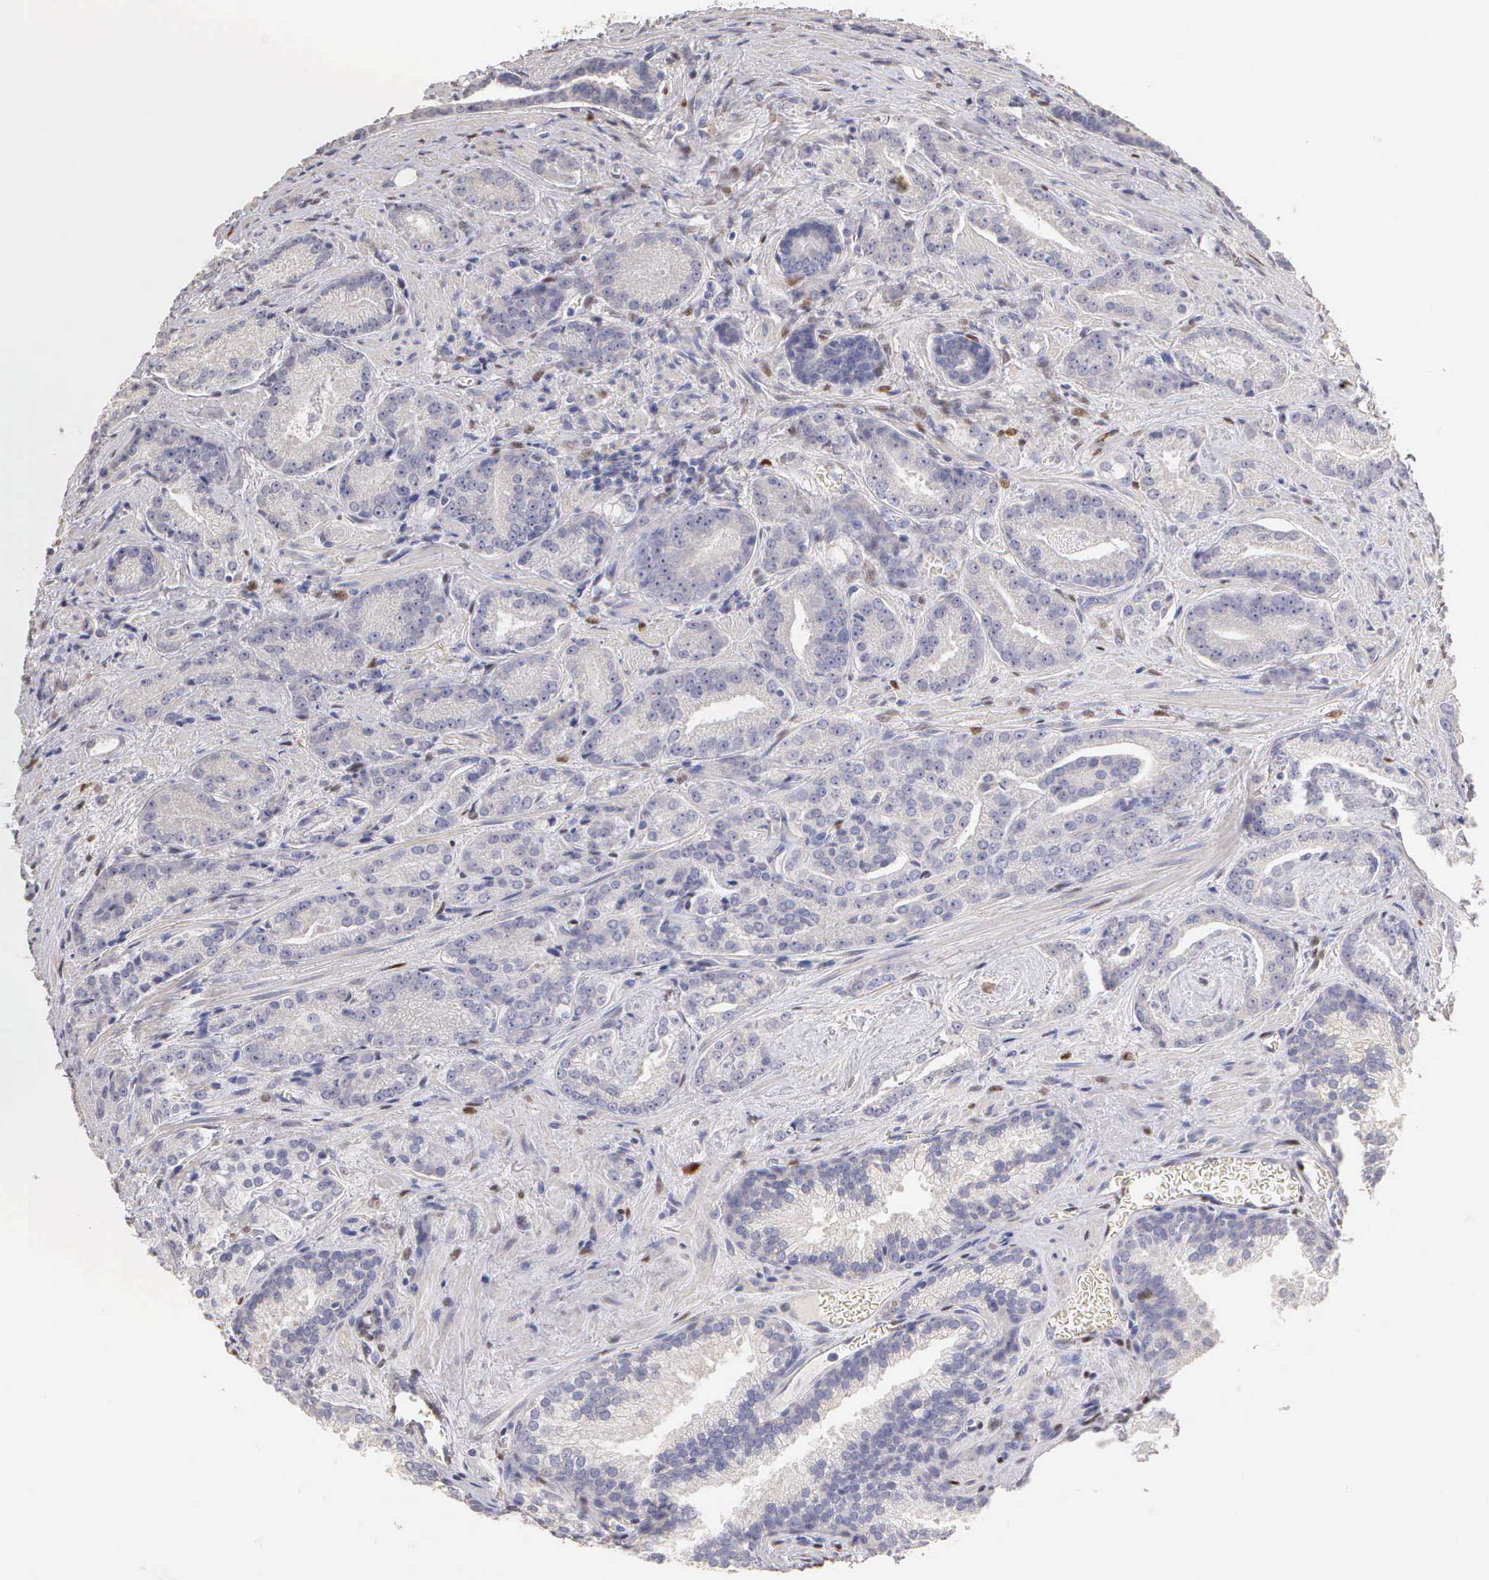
{"staining": {"intensity": "negative", "quantity": "none", "location": "none"}, "tissue": "prostate cancer", "cell_type": "Tumor cells", "image_type": "cancer", "snomed": [{"axis": "morphology", "description": "Adenocarcinoma, Medium grade"}, {"axis": "topography", "description": "Prostate"}], "caption": "The micrograph reveals no significant expression in tumor cells of medium-grade adenocarcinoma (prostate).", "gene": "ESR1", "patient": {"sex": "male", "age": 68}}